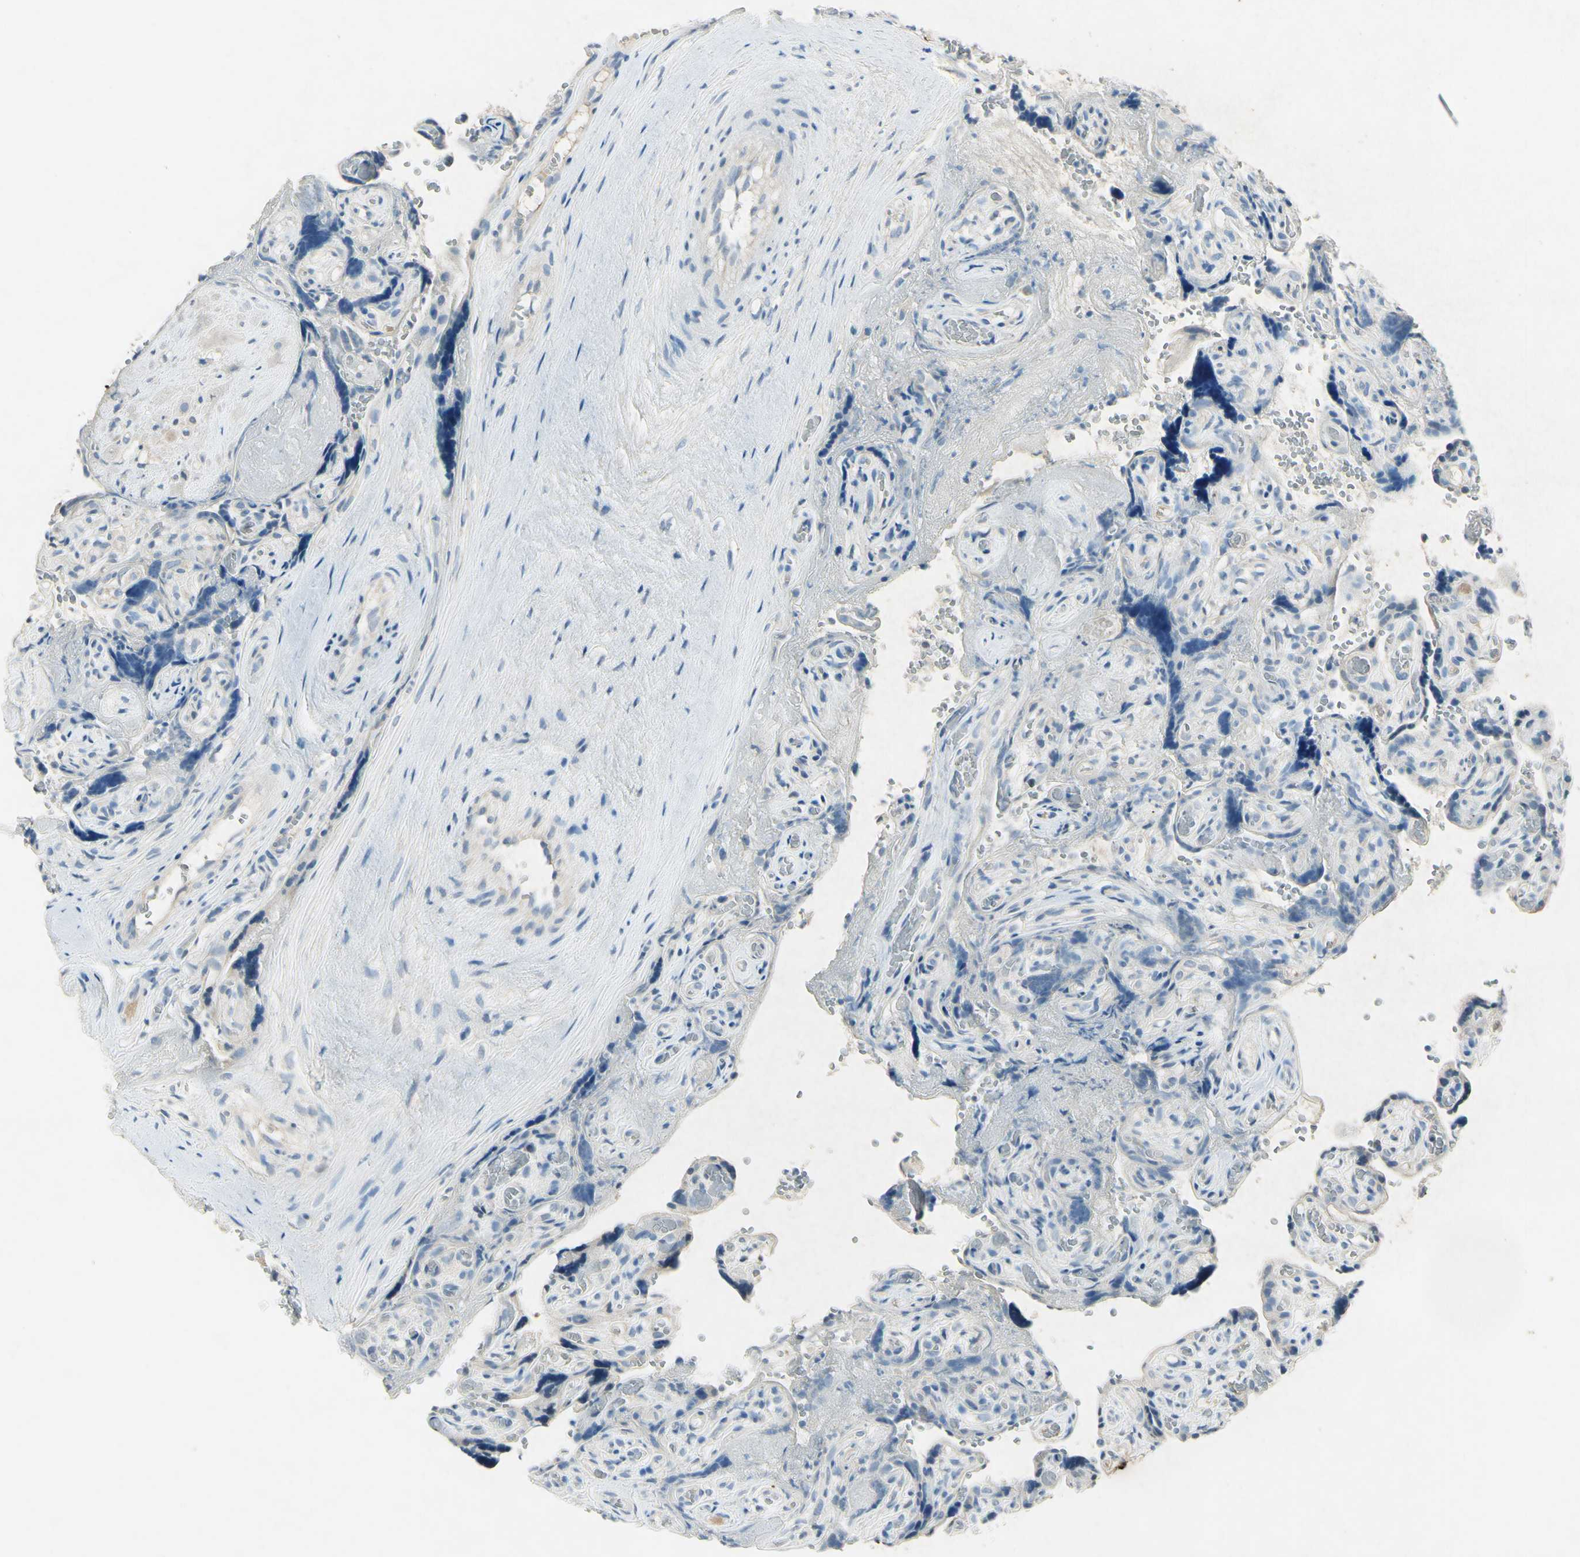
{"staining": {"intensity": "weak", "quantity": "25%-75%", "location": "cytoplasmic/membranous"}, "tissue": "placenta", "cell_type": "Trophoblastic cells", "image_type": "normal", "snomed": [{"axis": "morphology", "description": "Normal tissue, NOS"}, {"axis": "topography", "description": "Placenta"}], "caption": "IHC histopathology image of benign human placenta stained for a protein (brown), which demonstrates low levels of weak cytoplasmic/membranous expression in approximately 25%-75% of trophoblastic cells.", "gene": "SNAP91", "patient": {"sex": "female", "age": 30}}